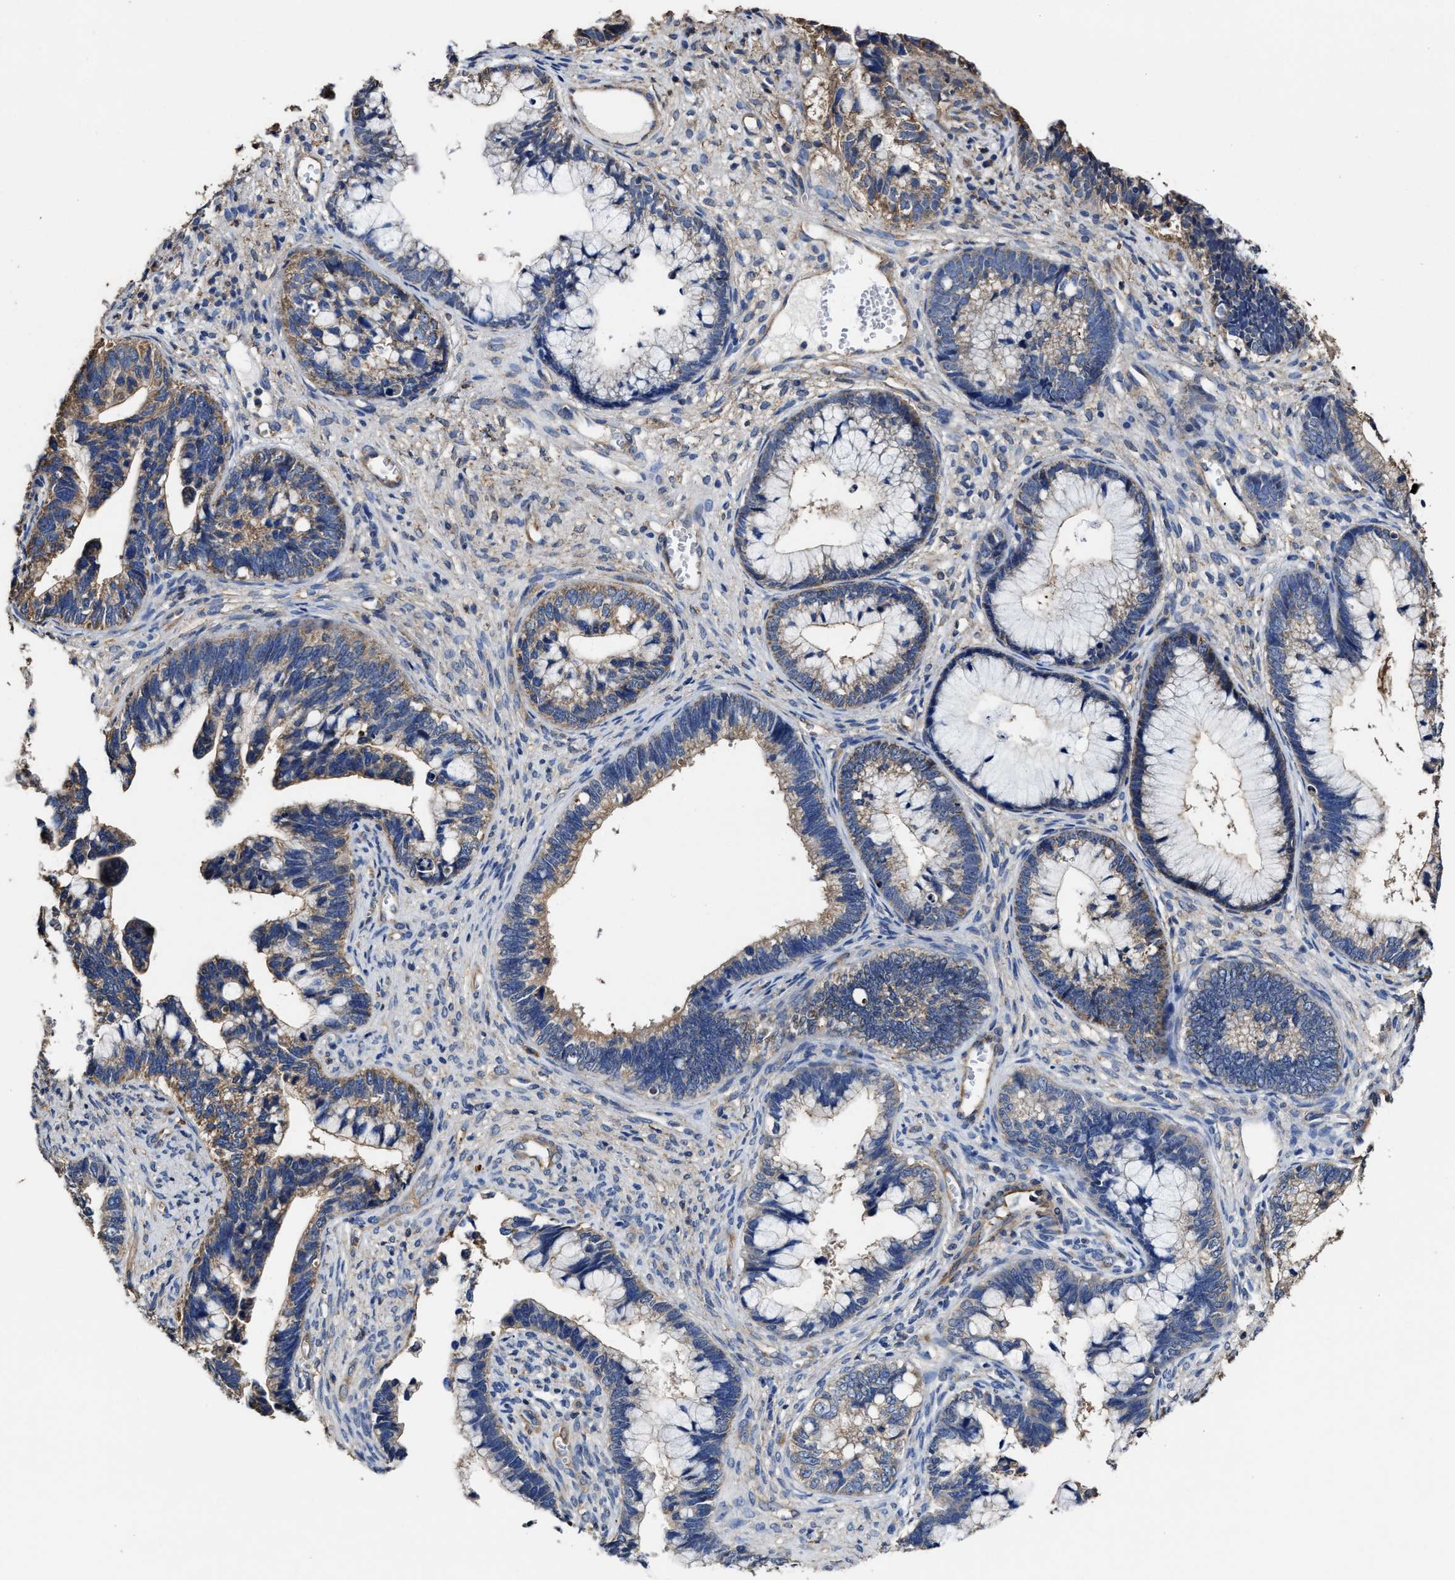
{"staining": {"intensity": "weak", "quantity": "25%-75%", "location": "cytoplasmic/membranous"}, "tissue": "cervical cancer", "cell_type": "Tumor cells", "image_type": "cancer", "snomed": [{"axis": "morphology", "description": "Adenocarcinoma, NOS"}, {"axis": "topography", "description": "Cervix"}], "caption": "There is low levels of weak cytoplasmic/membranous staining in tumor cells of adenocarcinoma (cervical), as demonstrated by immunohistochemical staining (brown color).", "gene": "SFXN4", "patient": {"sex": "female", "age": 44}}